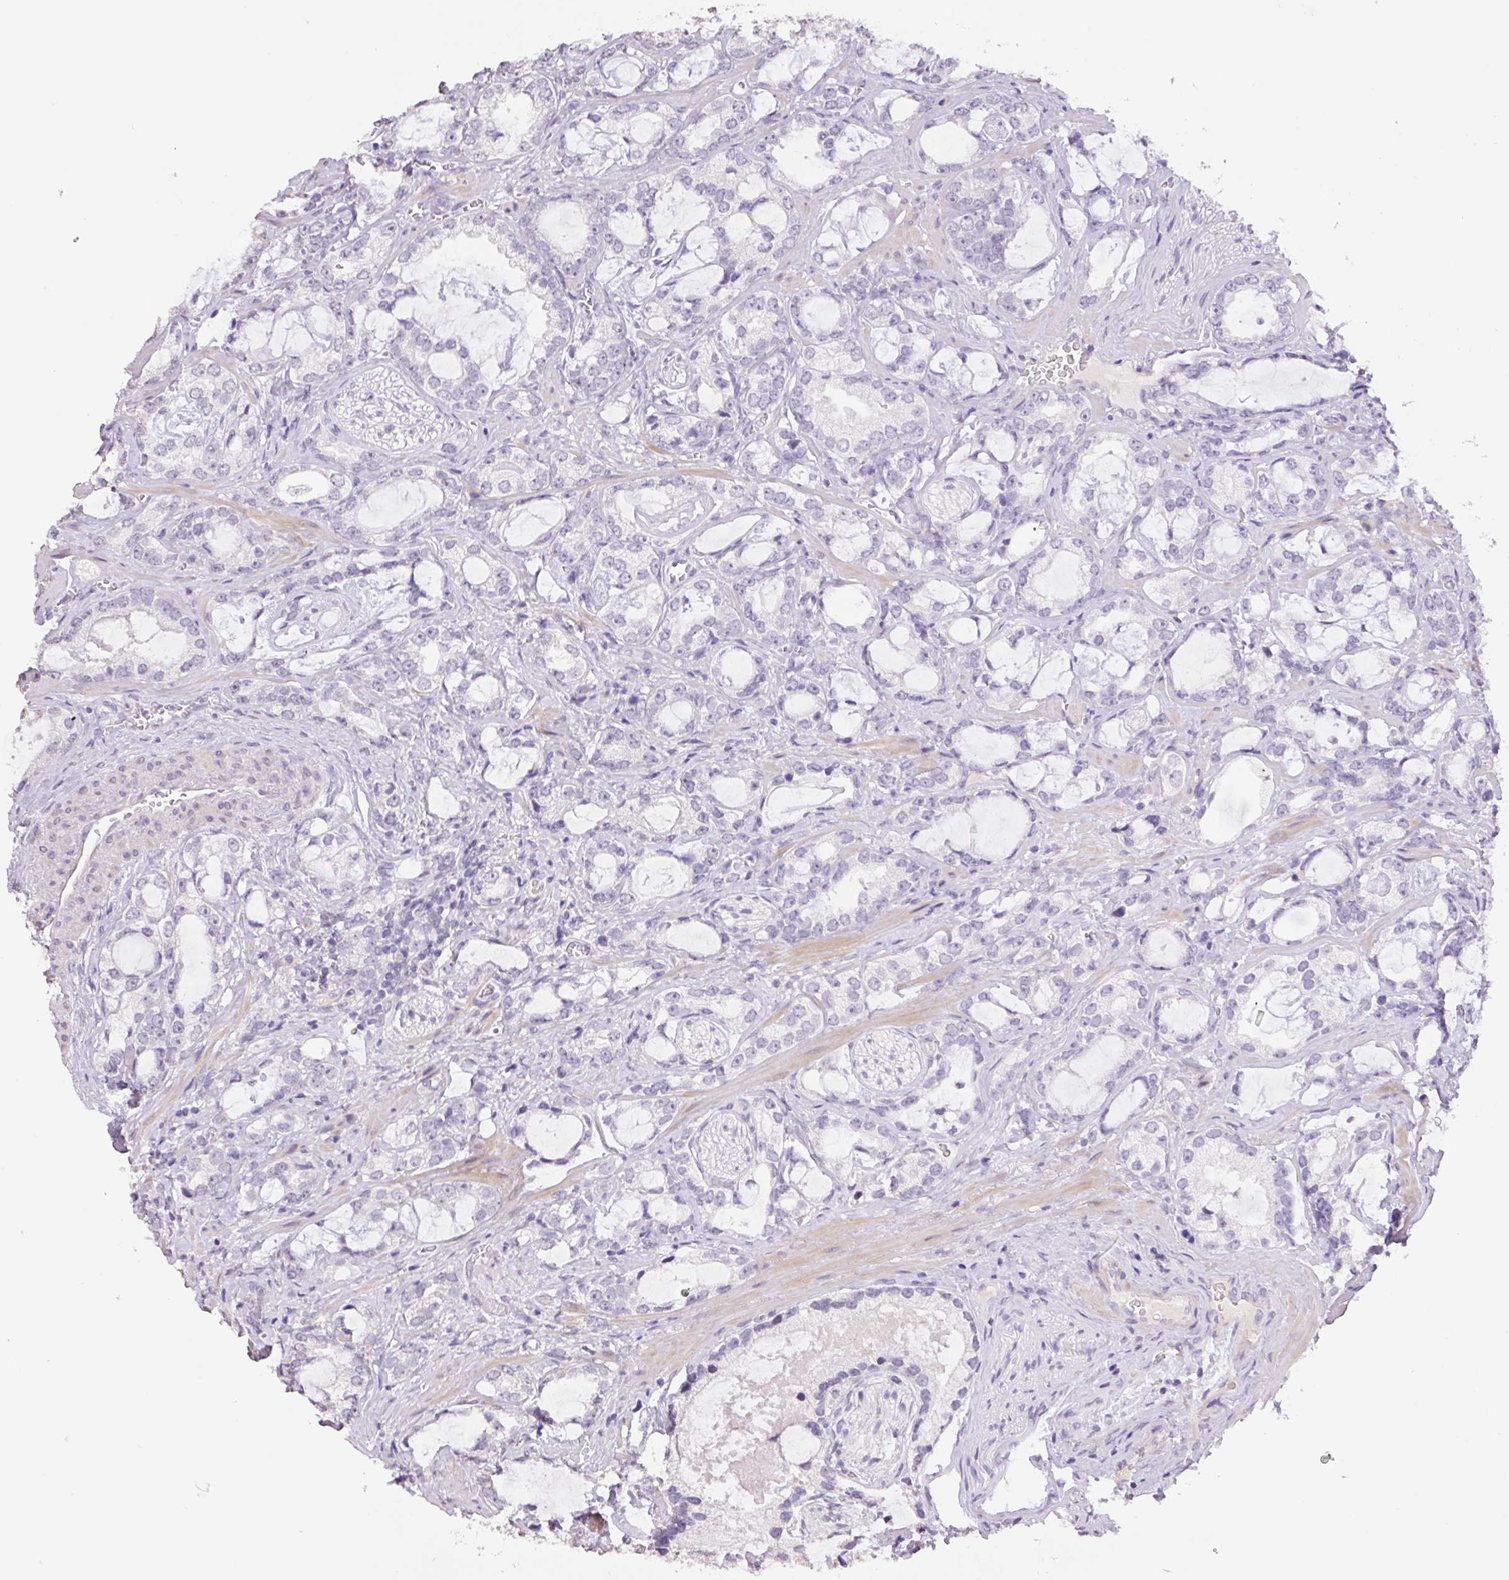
{"staining": {"intensity": "negative", "quantity": "none", "location": "none"}, "tissue": "prostate cancer", "cell_type": "Tumor cells", "image_type": "cancer", "snomed": [{"axis": "morphology", "description": "Adenocarcinoma, Medium grade"}, {"axis": "topography", "description": "Prostate"}], "caption": "Tumor cells are negative for brown protein staining in prostate adenocarcinoma (medium-grade). Nuclei are stained in blue.", "gene": "HCRTR2", "patient": {"sex": "male", "age": 57}}